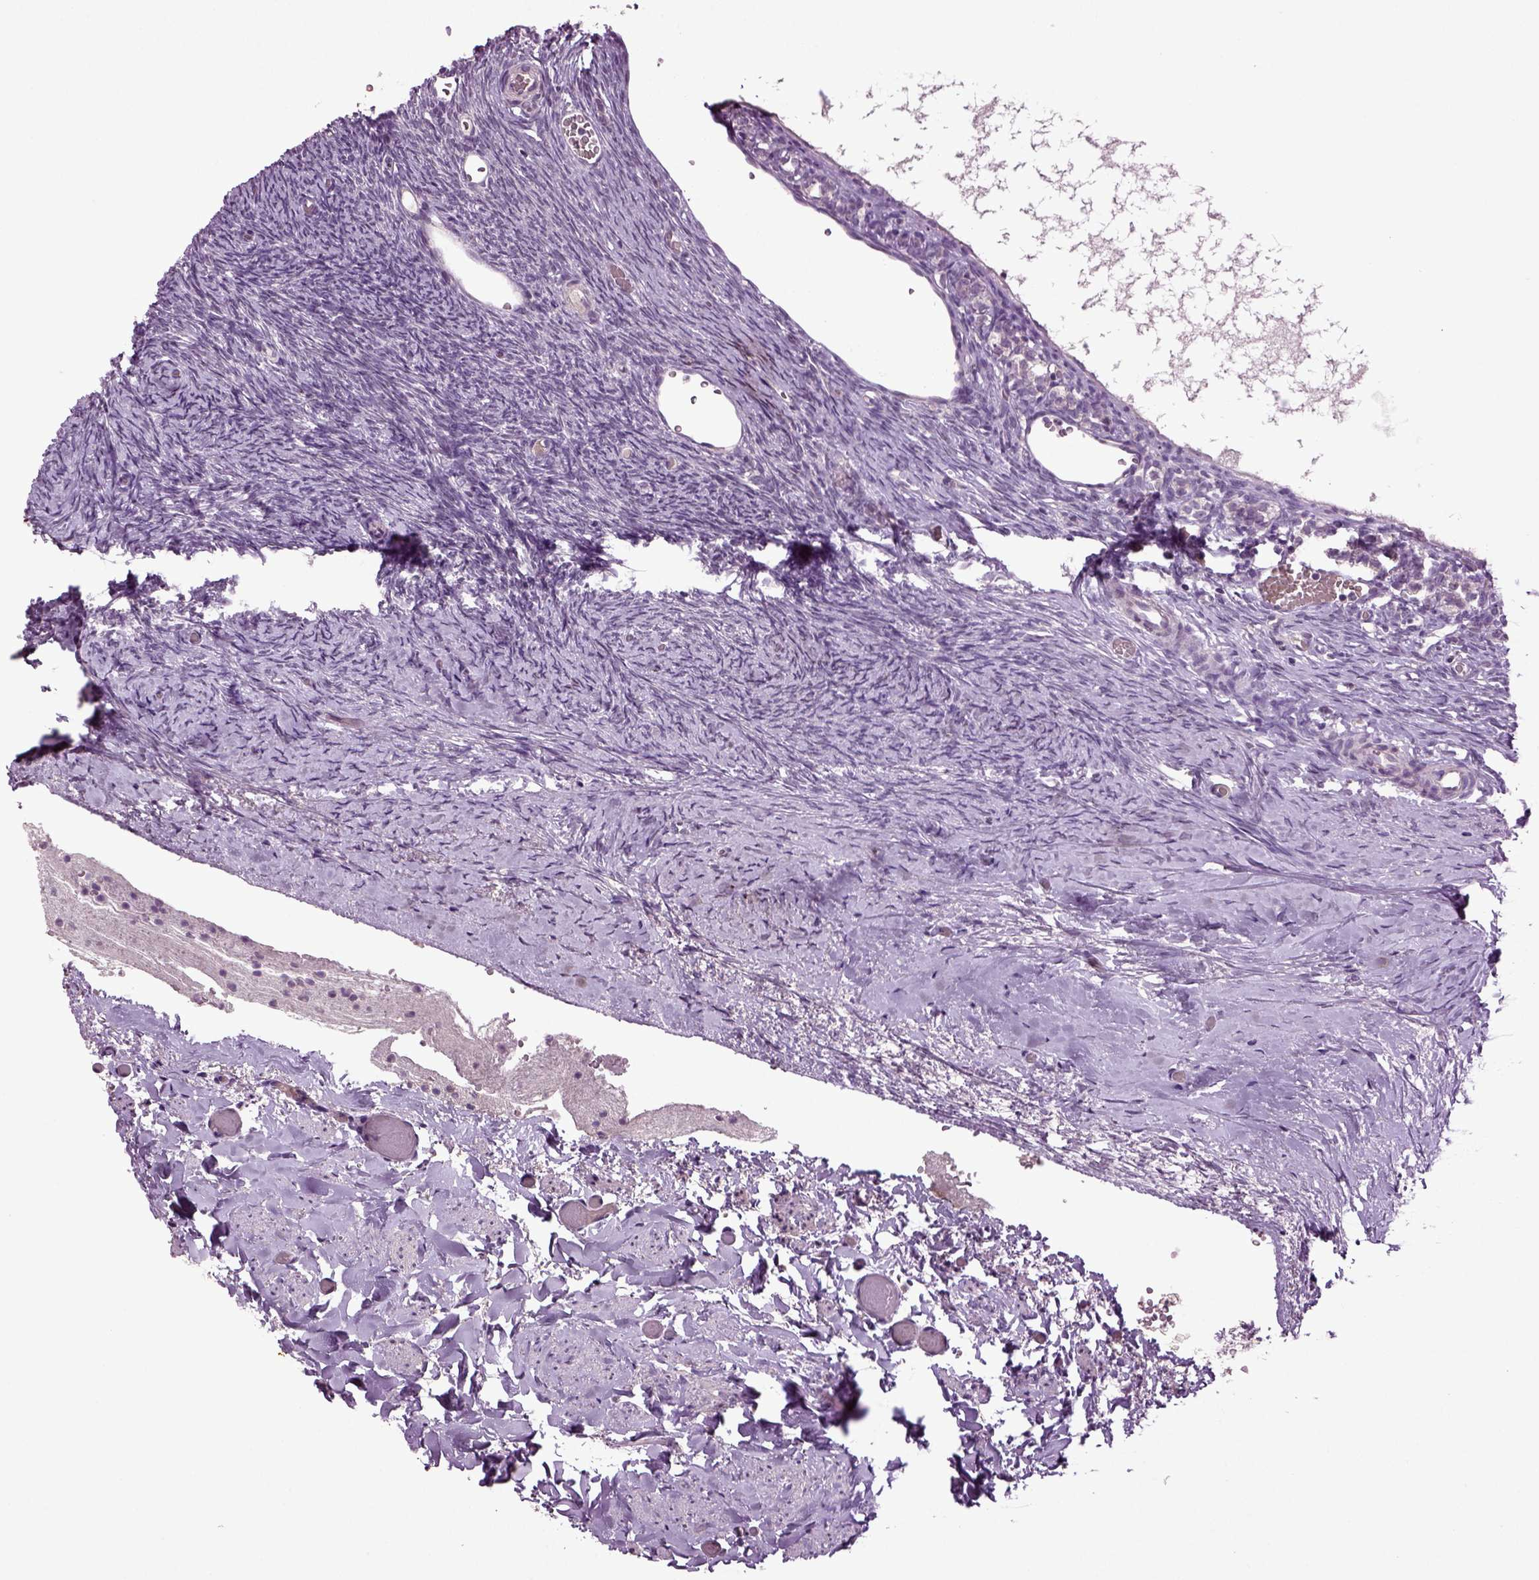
{"staining": {"intensity": "moderate", "quantity": "<25%", "location": "cytoplasmic/membranous"}, "tissue": "ovary", "cell_type": "Follicle cells", "image_type": "normal", "snomed": [{"axis": "morphology", "description": "Normal tissue, NOS"}, {"axis": "topography", "description": "Ovary"}], "caption": "A brown stain highlights moderate cytoplasmic/membranous staining of a protein in follicle cells of unremarkable ovary.", "gene": "SLC17A6", "patient": {"sex": "female", "age": 39}}